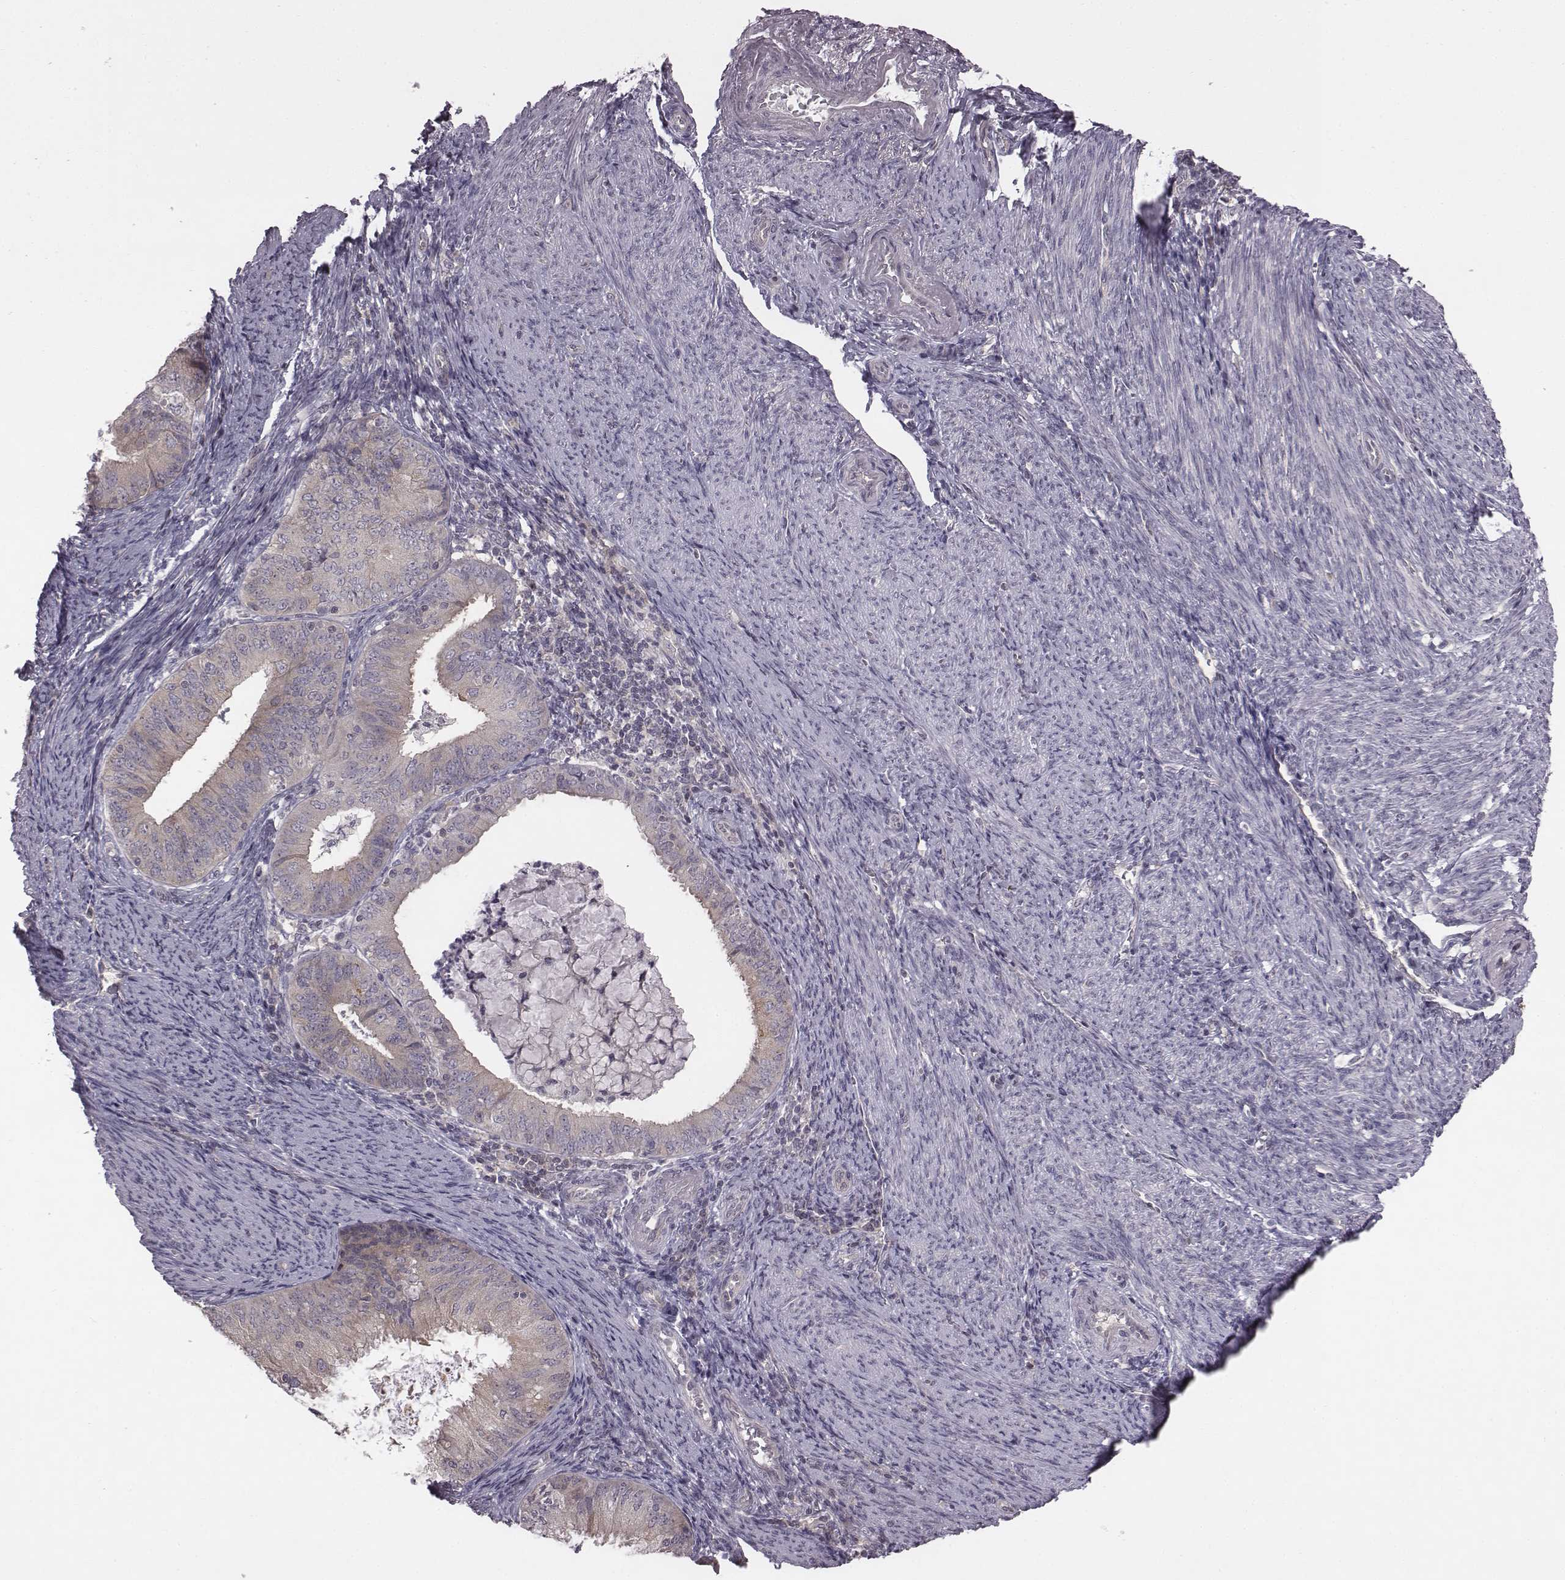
{"staining": {"intensity": "weak", "quantity": "<25%", "location": "cytoplasmic/membranous"}, "tissue": "endometrial cancer", "cell_type": "Tumor cells", "image_type": "cancer", "snomed": [{"axis": "morphology", "description": "Adenocarcinoma, NOS"}, {"axis": "topography", "description": "Endometrium"}], "caption": "Tumor cells show no significant staining in endometrial cancer.", "gene": "BICDL1", "patient": {"sex": "female", "age": 57}}